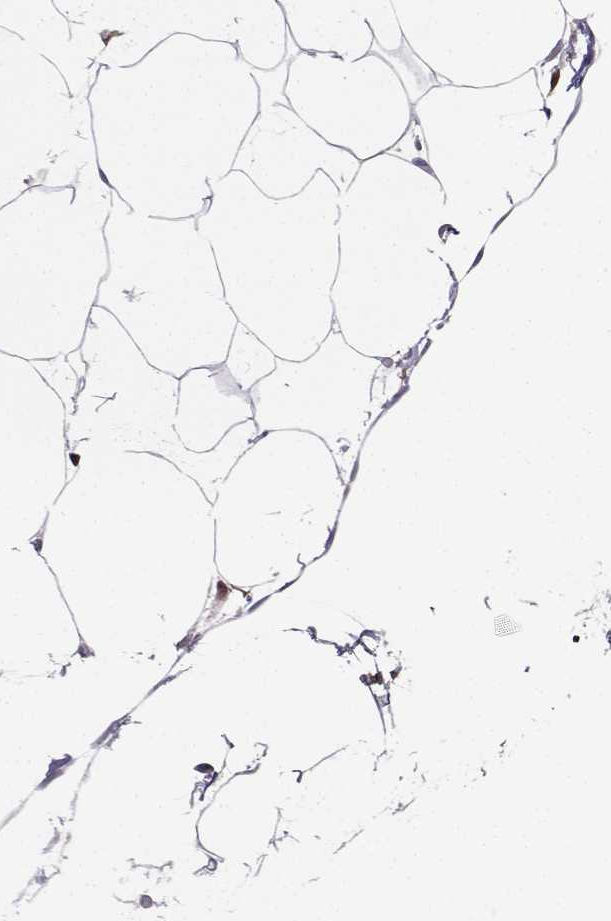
{"staining": {"intensity": "negative", "quantity": "none", "location": "none"}, "tissue": "adipose tissue", "cell_type": "Adipocytes", "image_type": "normal", "snomed": [{"axis": "morphology", "description": "Normal tissue, NOS"}, {"axis": "topography", "description": "Adipose tissue"}], "caption": "DAB (3,3'-diaminobenzidine) immunohistochemical staining of normal adipose tissue demonstrates no significant expression in adipocytes.", "gene": "DCLK3", "patient": {"sex": "male", "age": 57}}